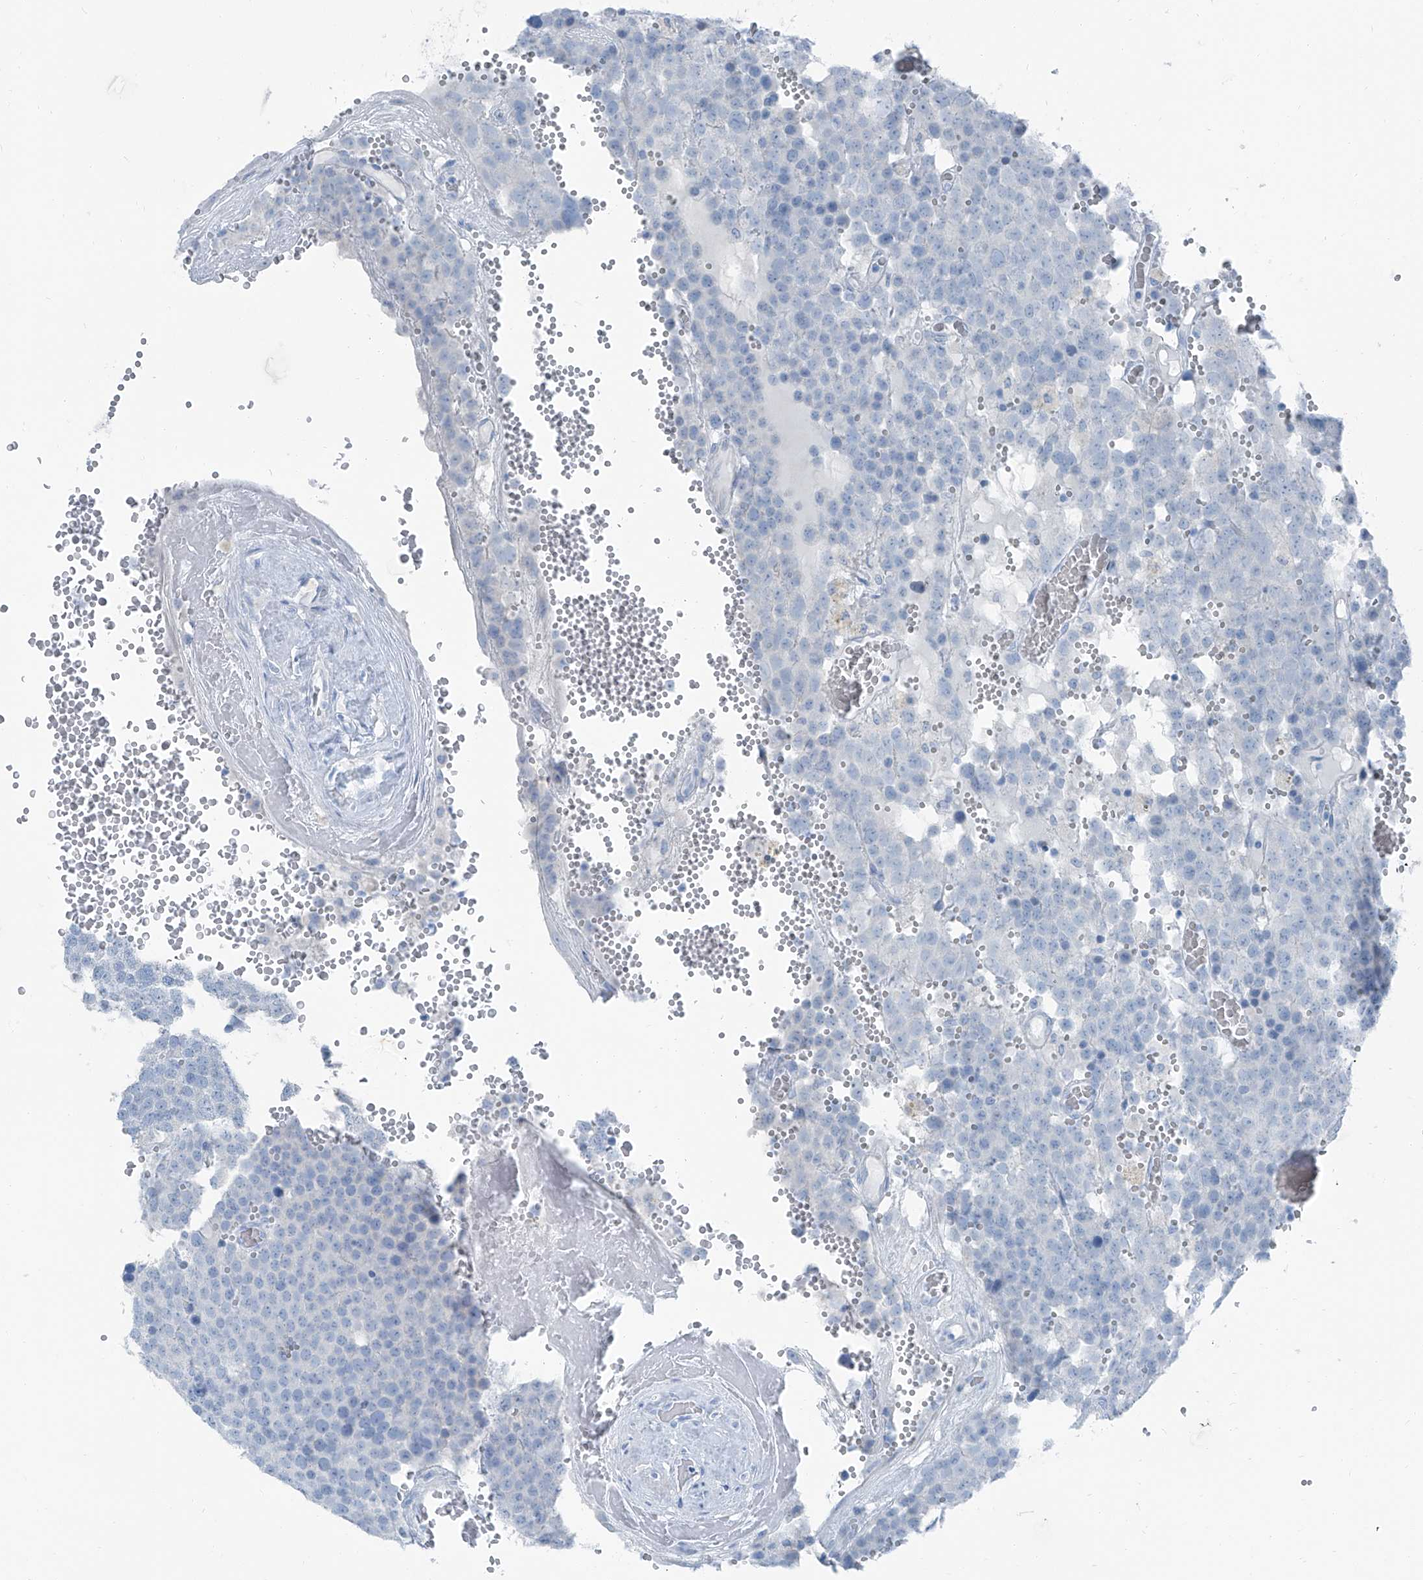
{"staining": {"intensity": "negative", "quantity": "none", "location": "none"}, "tissue": "testis cancer", "cell_type": "Tumor cells", "image_type": "cancer", "snomed": [{"axis": "morphology", "description": "Seminoma, NOS"}, {"axis": "topography", "description": "Testis"}], "caption": "Immunohistochemical staining of testis cancer shows no significant positivity in tumor cells.", "gene": "RGN", "patient": {"sex": "male", "age": 71}}